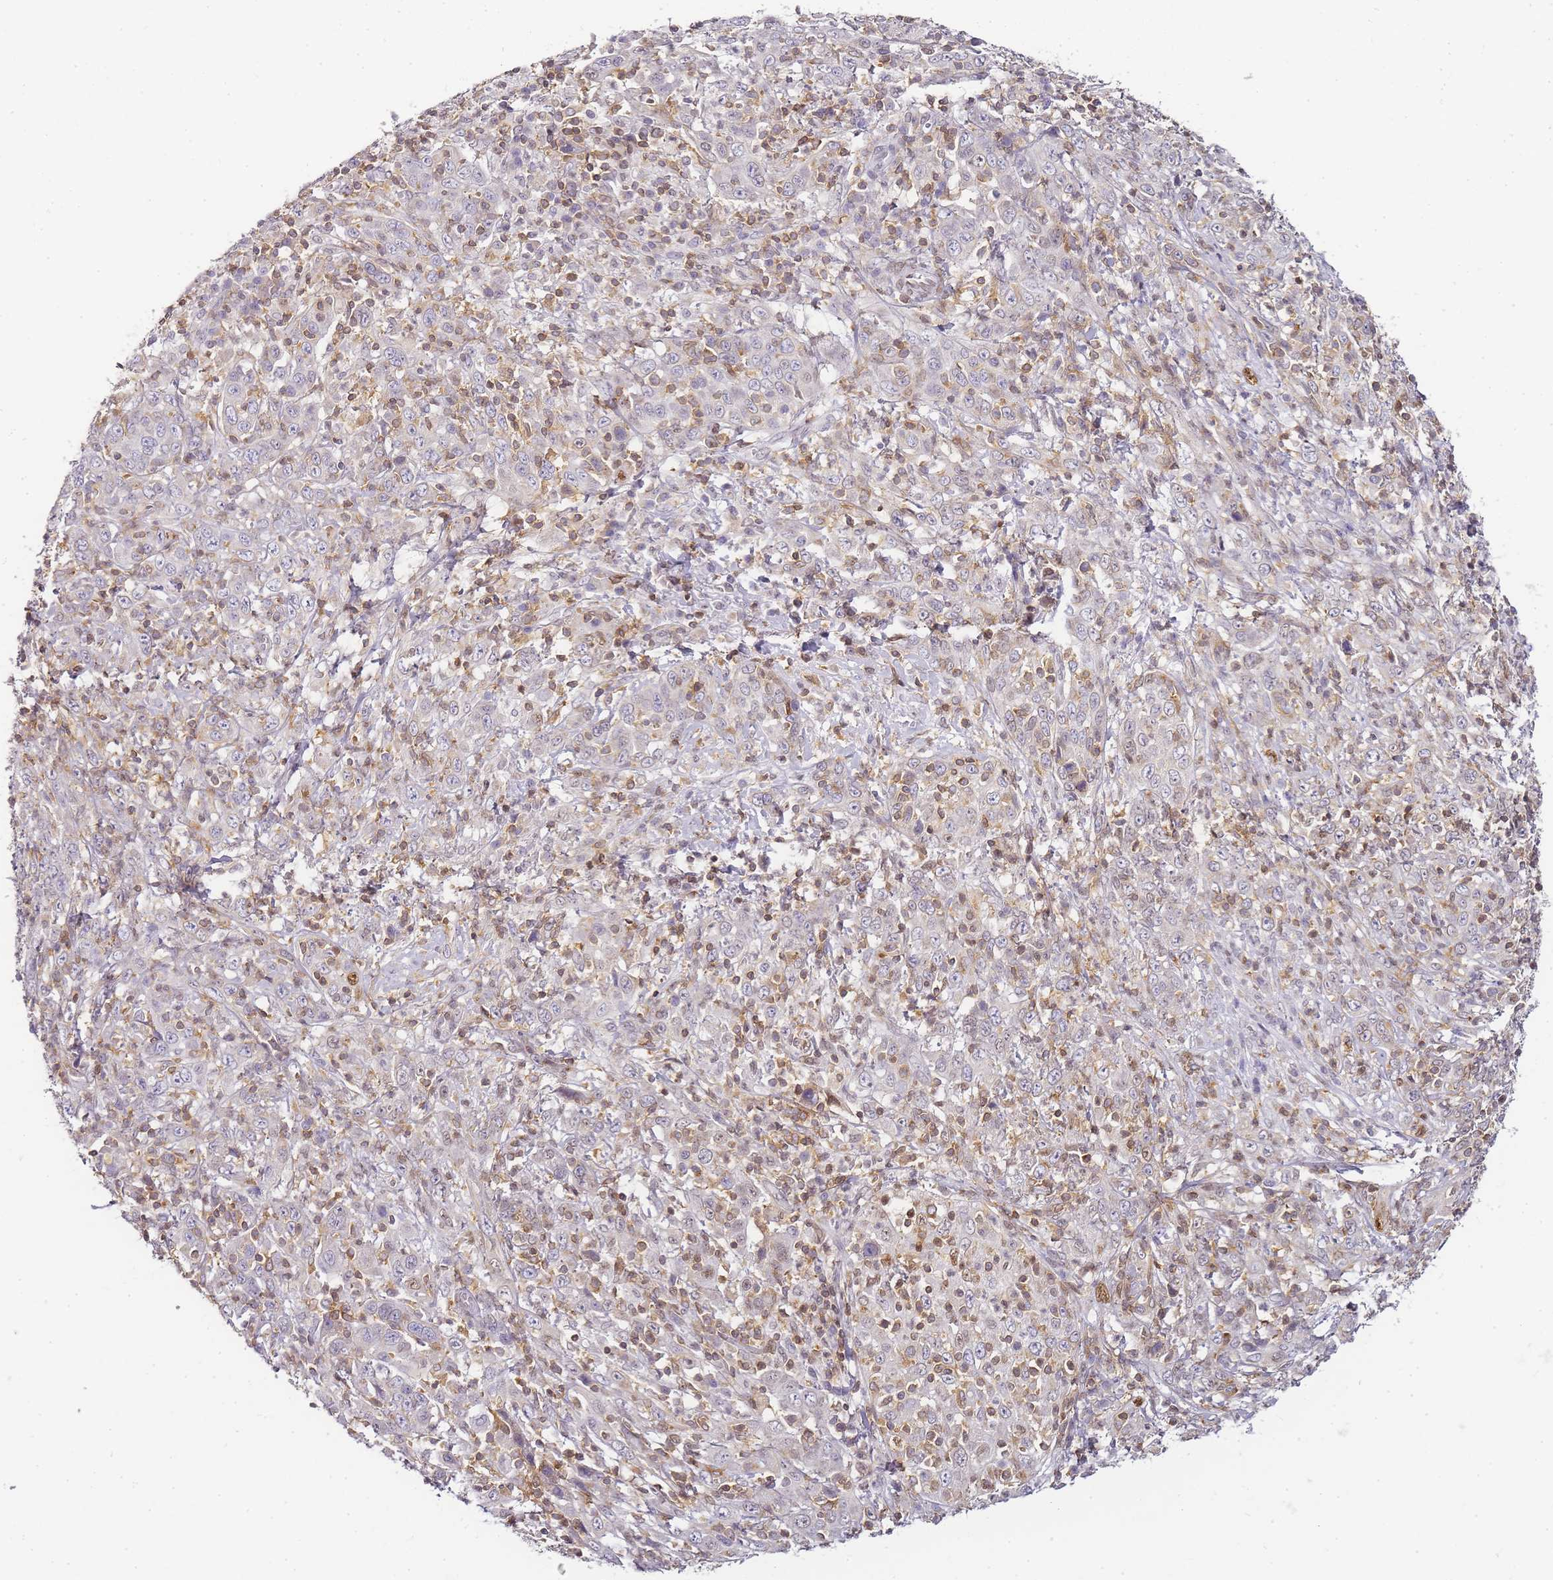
{"staining": {"intensity": "negative", "quantity": "none", "location": "none"}, "tissue": "cervical cancer", "cell_type": "Tumor cells", "image_type": "cancer", "snomed": [{"axis": "morphology", "description": "Squamous cell carcinoma, NOS"}, {"axis": "topography", "description": "Cervix"}], "caption": "Tumor cells are negative for protein expression in human cervical cancer. (Stains: DAB (3,3'-diaminobenzidine) IHC with hematoxylin counter stain, Microscopy: brightfield microscopy at high magnification).", "gene": "JAKMIP1", "patient": {"sex": "female", "age": 46}}